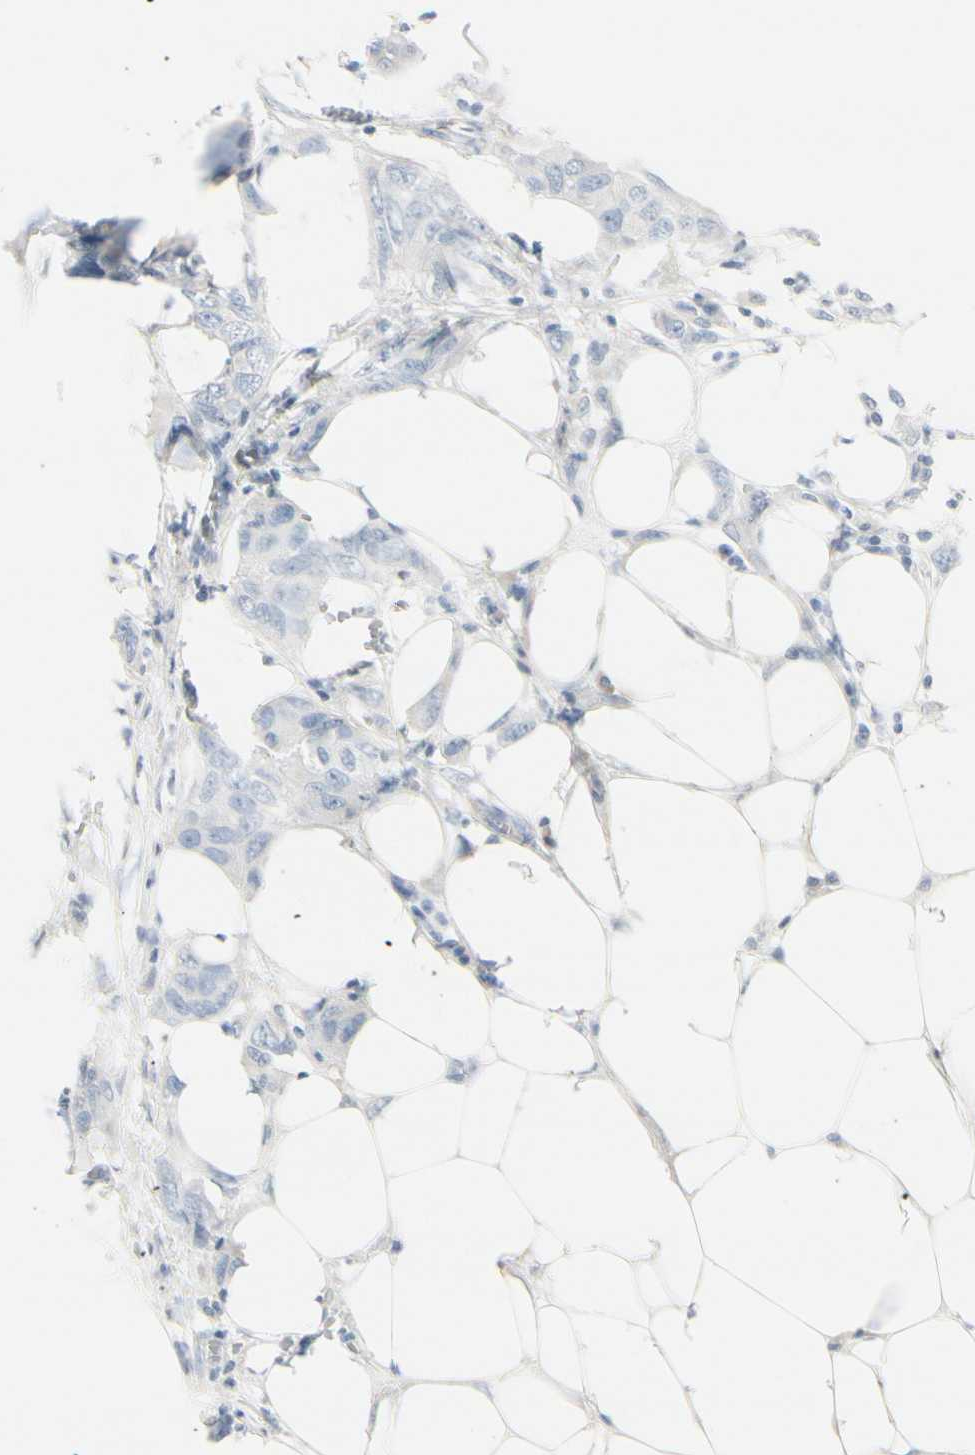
{"staining": {"intensity": "negative", "quantity": "none", "location": "none"}, "tissue": "breast cancer", "cell_type": "Tumor cells", "image_type": "cancer", "snomed": [{"axis": "morphology", "description": "Duct carcinoma"}, {"axis": "topography", "description": "Breast"}], "caption": "High power microscopy histopathology image of an IHC image of breast cancer (invasive ductal carcinoma), revealing no significant staining in tumor cells.", "gene": "CDHR5", "patient": {"sex": "female", "age": 50}}